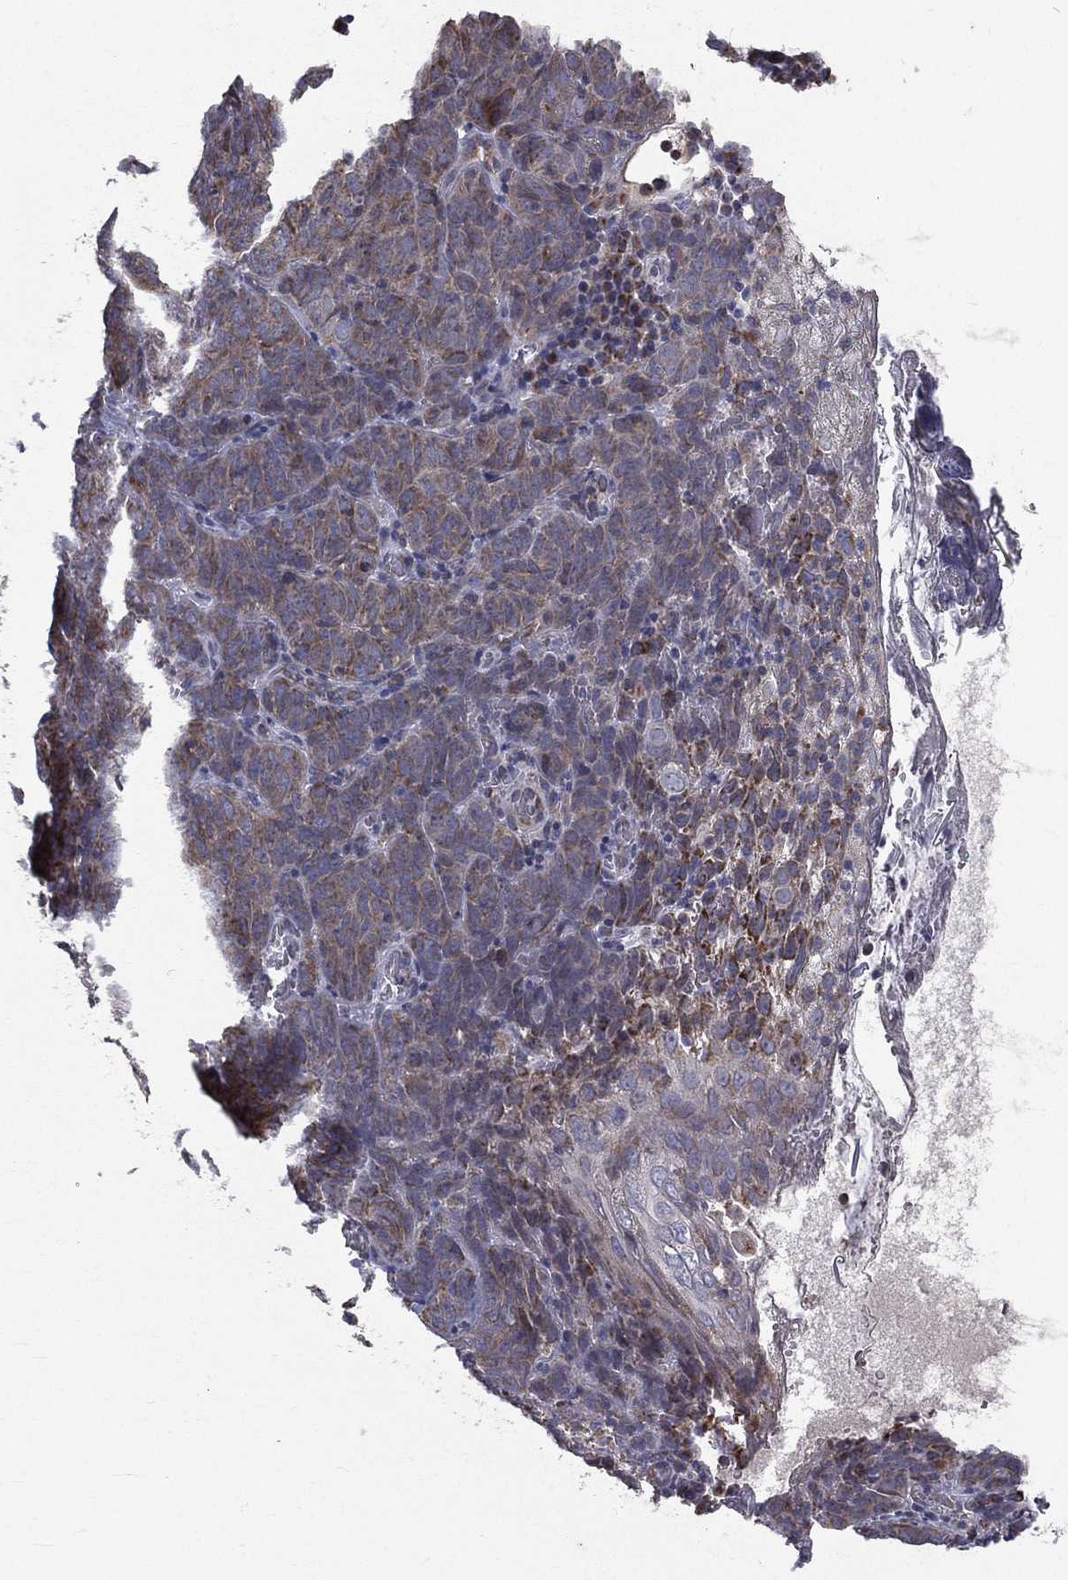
{"staining": {"intensity": "weak", "quantity": "25%-75%", "location": "cytoplasmic/membranous"}, "tissue": "skin cancer", "cell_type": "Tumor cells", "image_type": "cancer", "snomed": [{"axis": "morphology", "description": "Squamous cell carcinoma, NOS"}, {"axis": "topography", "description": "Skin"}, {"axis": "topography", "description": "Anal"}], "caption": "Human skin squamous cell carcinoma stained for a protein (brown) exhibits weak cytoplasmic/membranous positive expression in approximately 25%-75% of tumor cells.", "gene": "GPD1", "patient": {"sex": "female", "age": 51}}